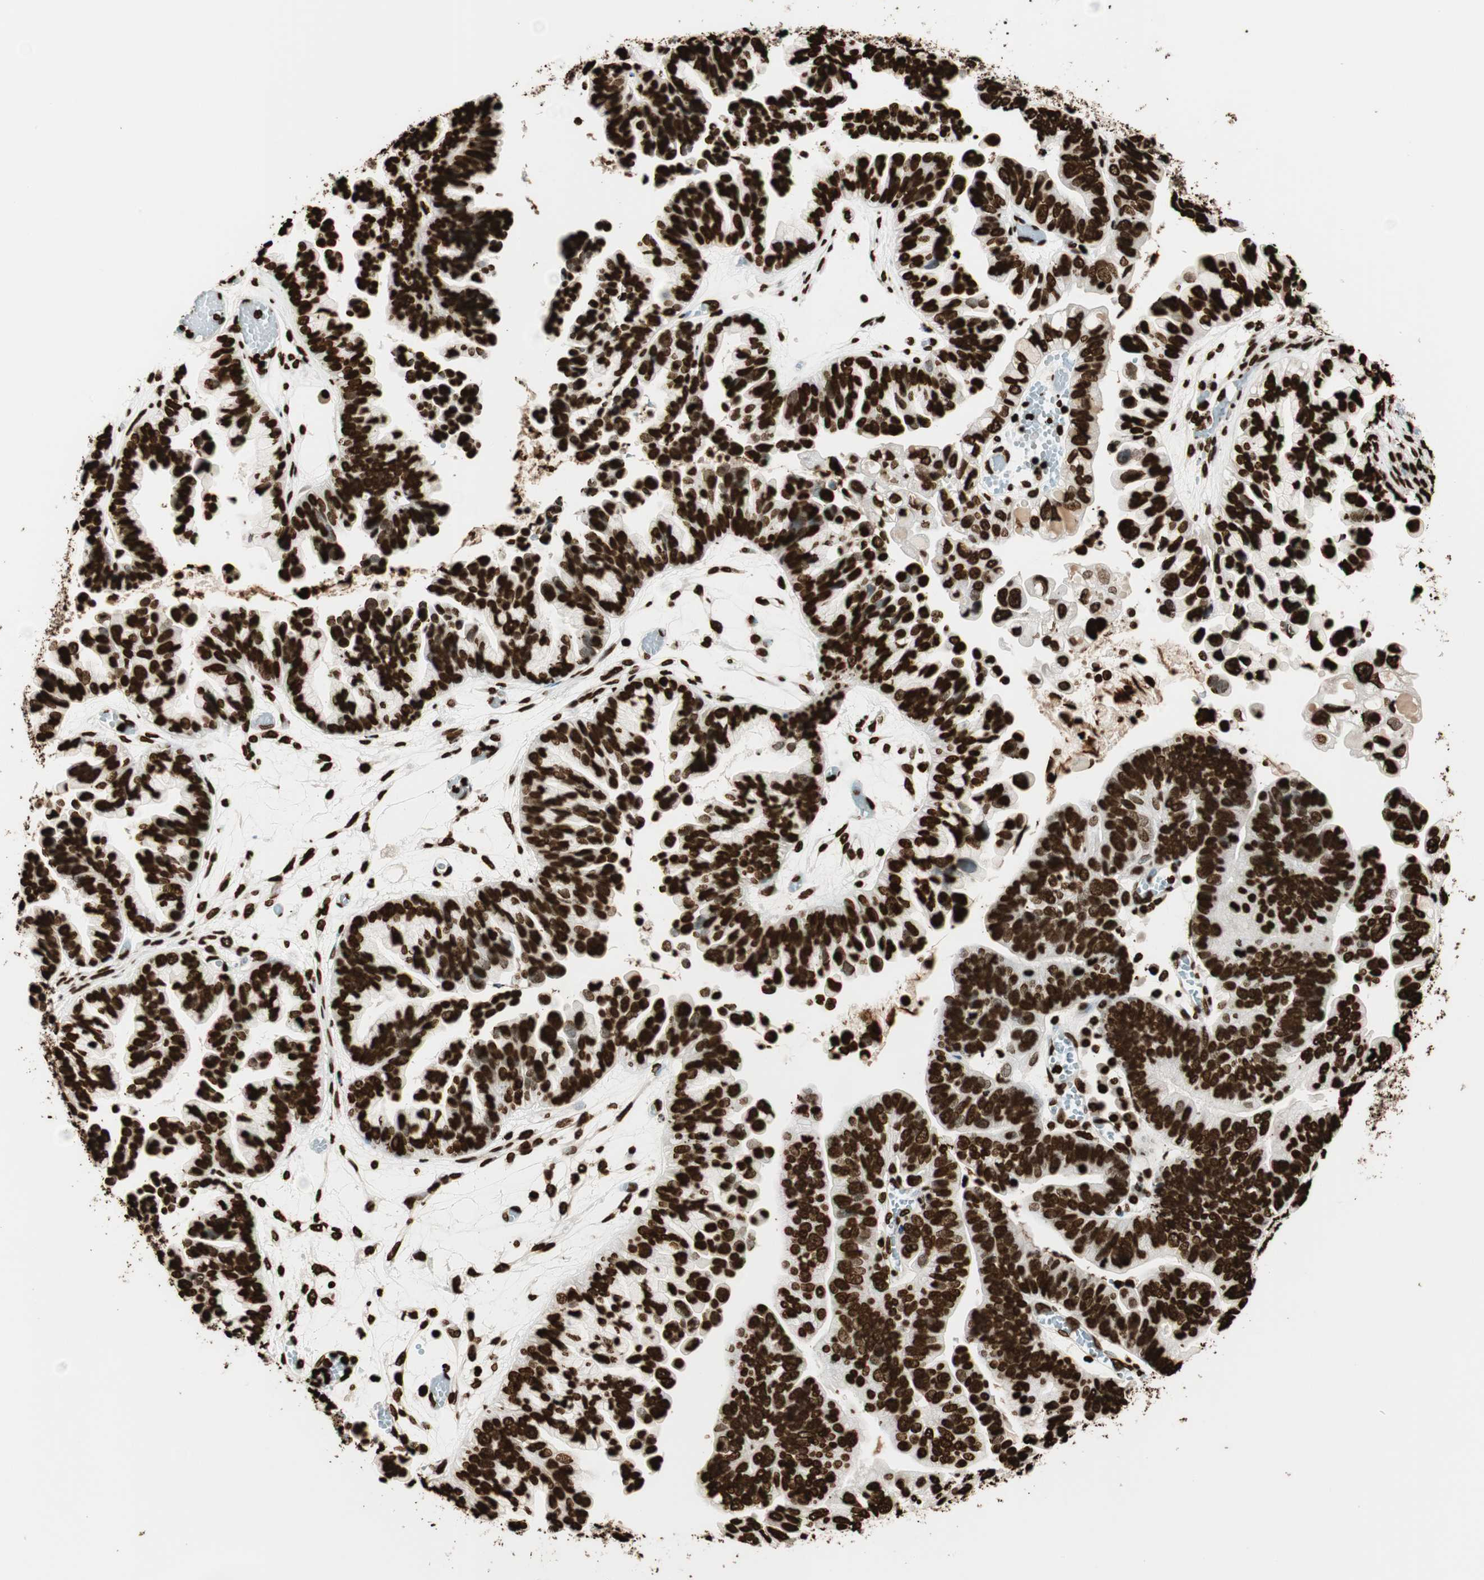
{"staining": {"intensity": "strong", "quantity": ">75%", "location": "nuclear"}, "tissue": "ovarian cancer", "cell_type": "Tumor cells", "image_type": "cancer", "snomed": [{"axis": "morphology", "description": "Cystadenocarcinoma, serous, NOS"}, {"axis": "topography", "description": "Ovary"}], "caption": "DAB (3,3'-diaminobenzidine) immunohistochemical staining of human serous cystadenocarcinoma (ovarian) reveals strong nuclear protein expression in approximately >75% of tumor cells. The protein of interest is shown in brown color, while the nuclei are stained blue.", "gene": "GLI2", "patient": {"sex": "female", "age": 56}}